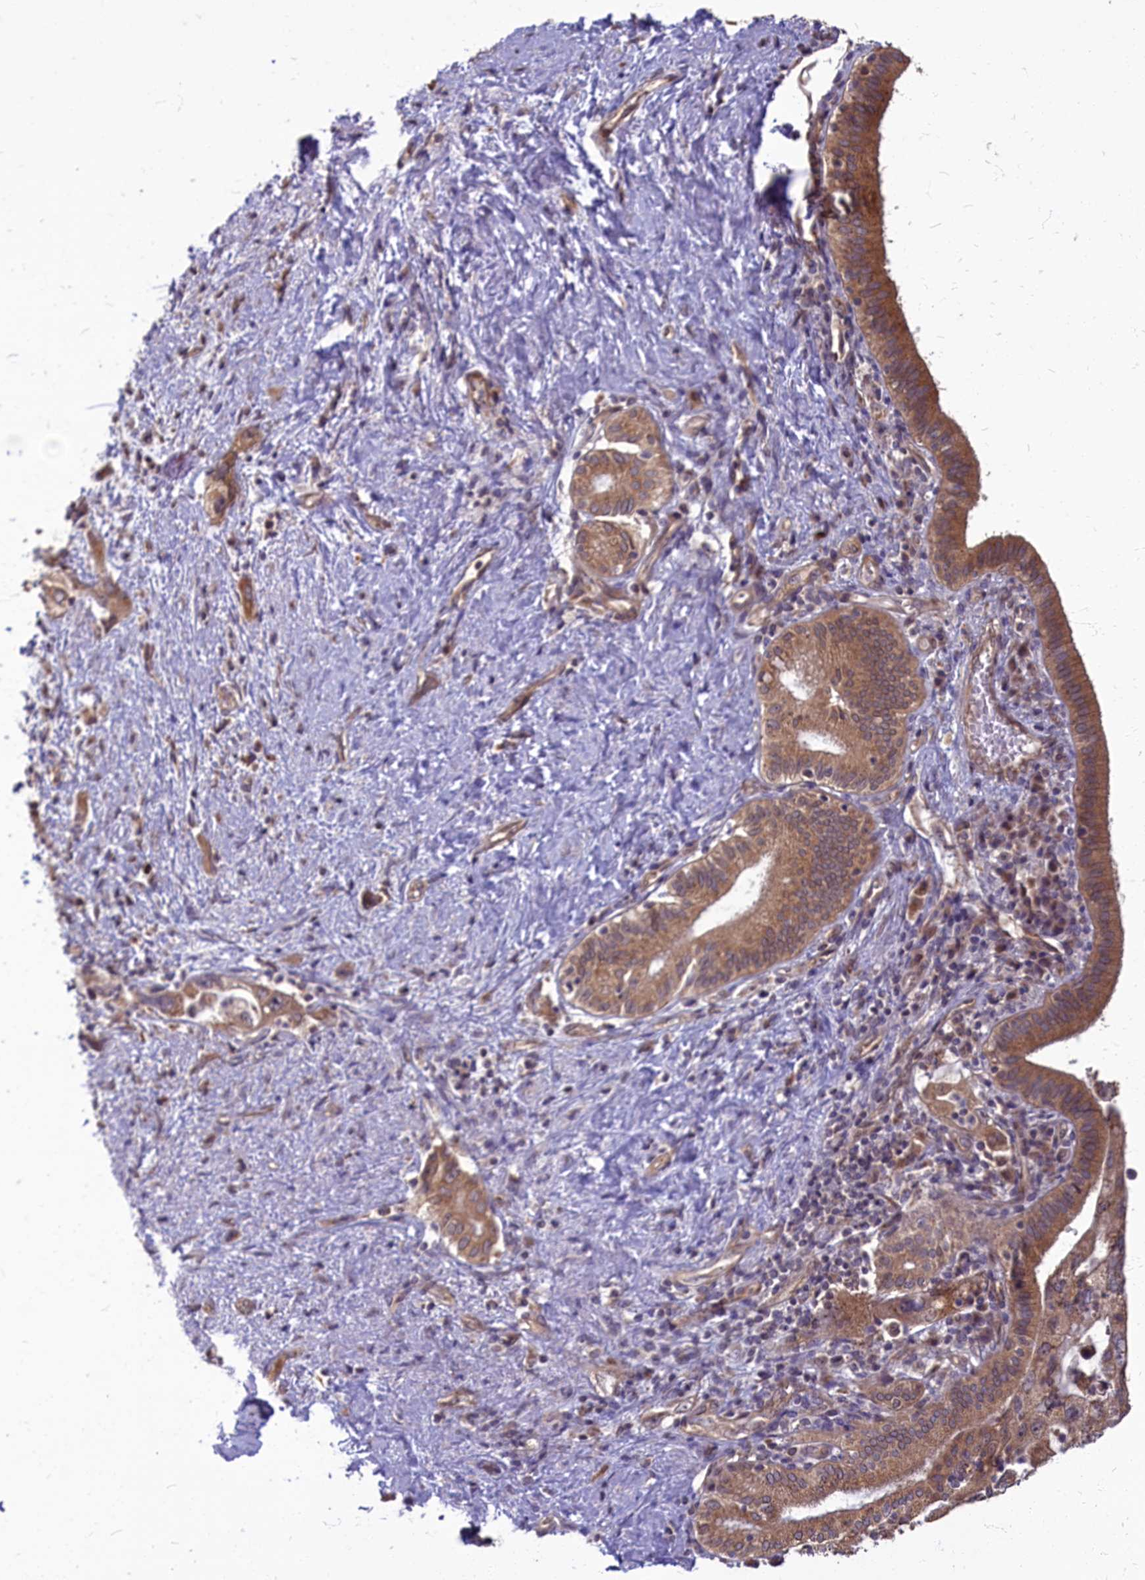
{"staining": {"intensity": "moderate", "quantity": ">75%", "location": "cytoplasmic/membranous"}, "tissue": "pancreatic cancer", "cell_type": "Tumor cells", "image_type": "cancer", "snomed": [{"axis": "morphology", "description": "Adenocarcinoma, NOS"}, {"axis": "topography", "description": "Pancreas"}], "caption": "The image reveals staining of pancreatic adenocarcinoma, revealing moderate cytoplasmic/membranous protein positivity (brown color) within tumor cells. (Brightfield microscopy of DAB IHC at high magnification).", "gene": "MYCBP", "patient": {"sex": "female", "age": 73}}